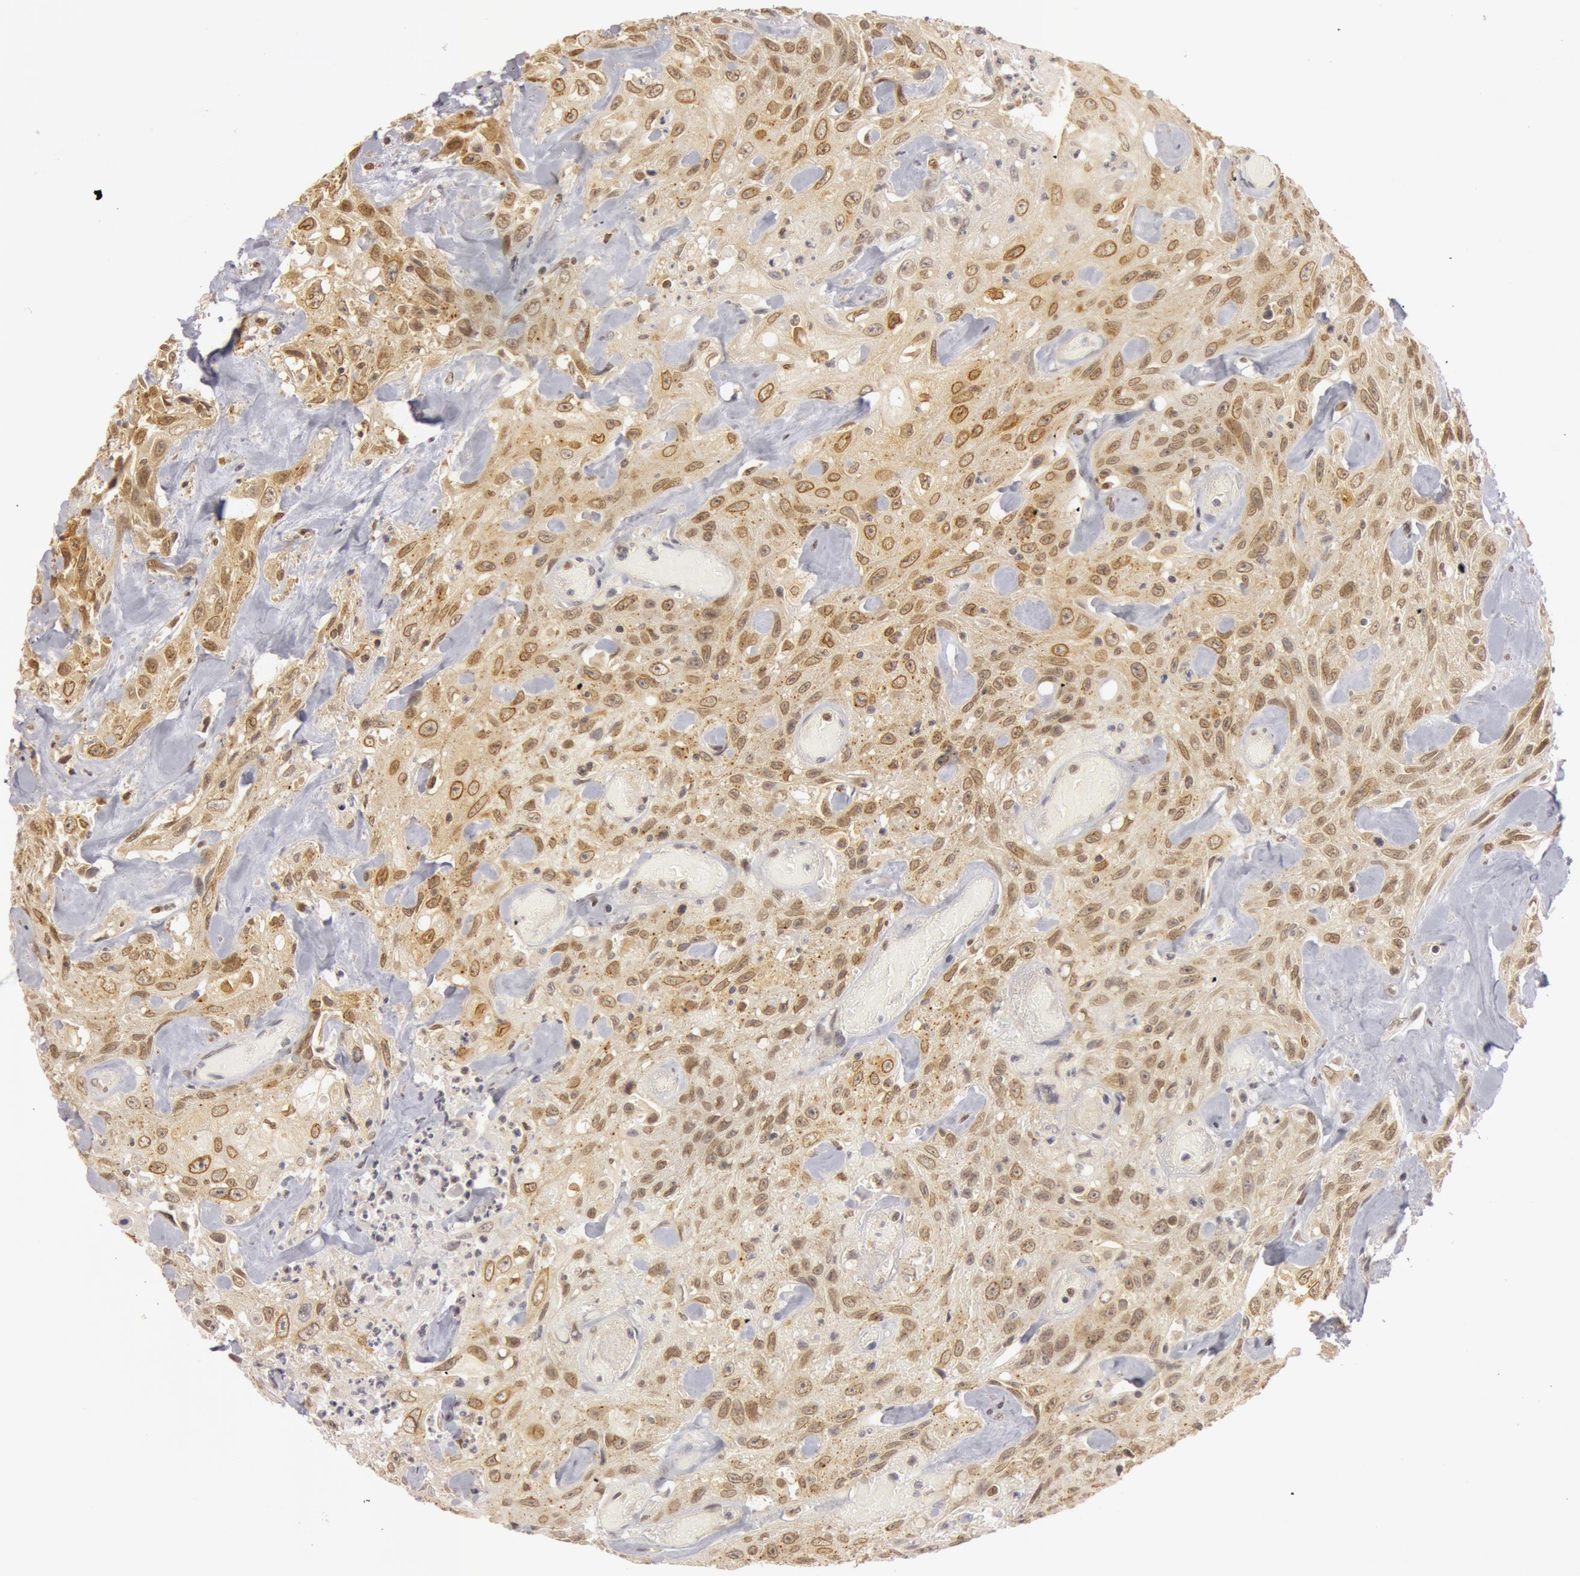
{"staining": {"intensity": "weak", "quantity": "25%-75%", "location": "nuclear"}, "tissue": "urothelial cancer", "cell_type": "Tumor cells", "image_type": "cancer", "snomed": [{"axis": "morphology", "description": "Urothelial carcinoma, High grade"}, {"axis": "topography", "description": "Urinary bladder"}], "caption": "An immunohistochemistry micrograph of neoplastic tissue is shown. Protein staining in brown shows weak nuclear positivity in urothelial carcinoma (high-grade) within tumor cells.", "gene": "OASL", "patient": {"sex": "female", "age": 84}}